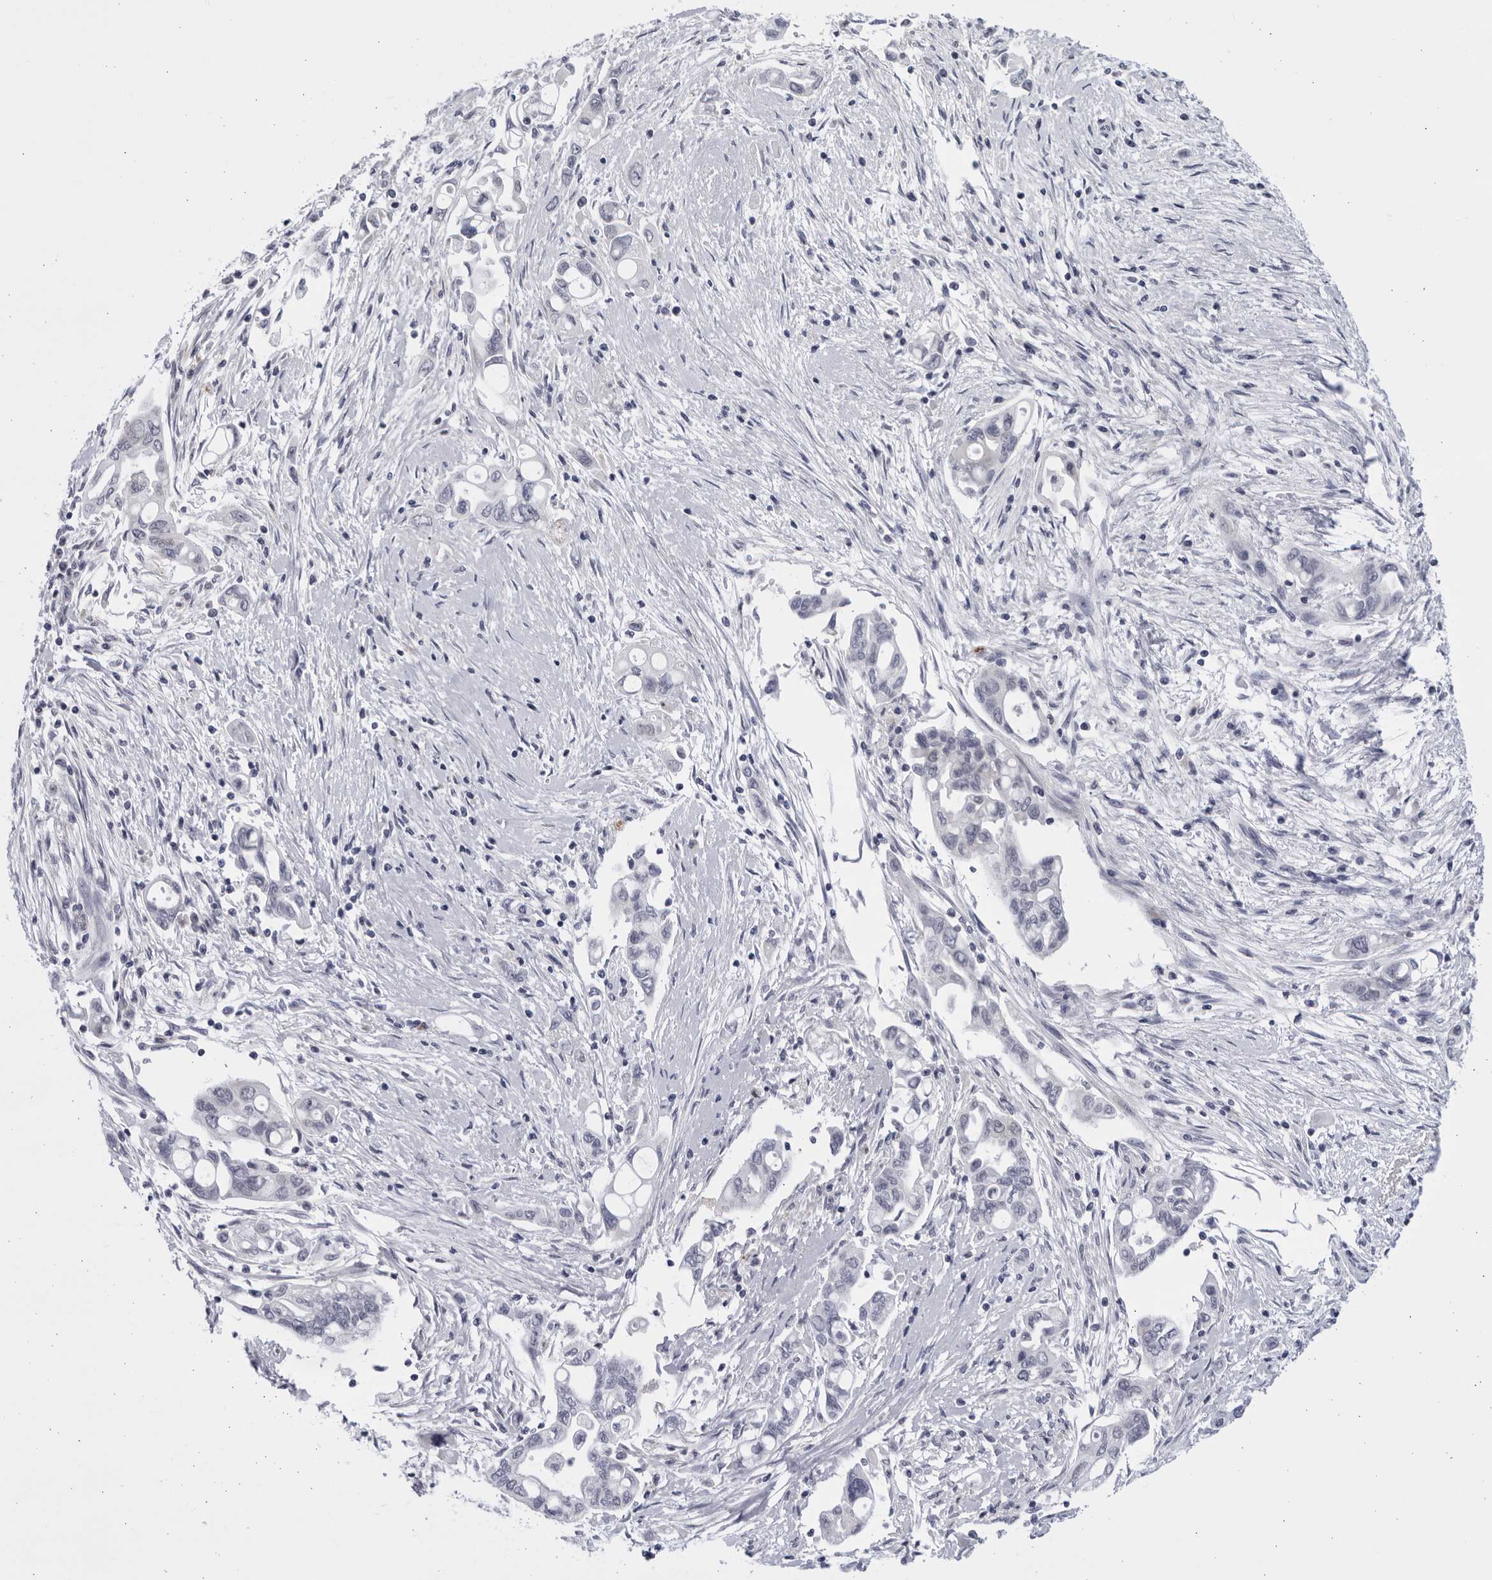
{"staining": {"intensity": "negative", "quantity": "none", "location": "none"}, "tissue": "pancreatic cancer", "cell_type": "Tumor cells", "image_type": "cancer", "snomed": [{"axis": "morphology", "description": "Adenocarcinoma, NOS"}, {"axis": "topography", "description": "Pancreas"}], "caption": "An image of pancreatic cancer (adenocarcinoma) stained for a protein displays no brown staining in tumor cells.", "gene": "CCDC181", "patient": {"sex": "female", "age": 57}}